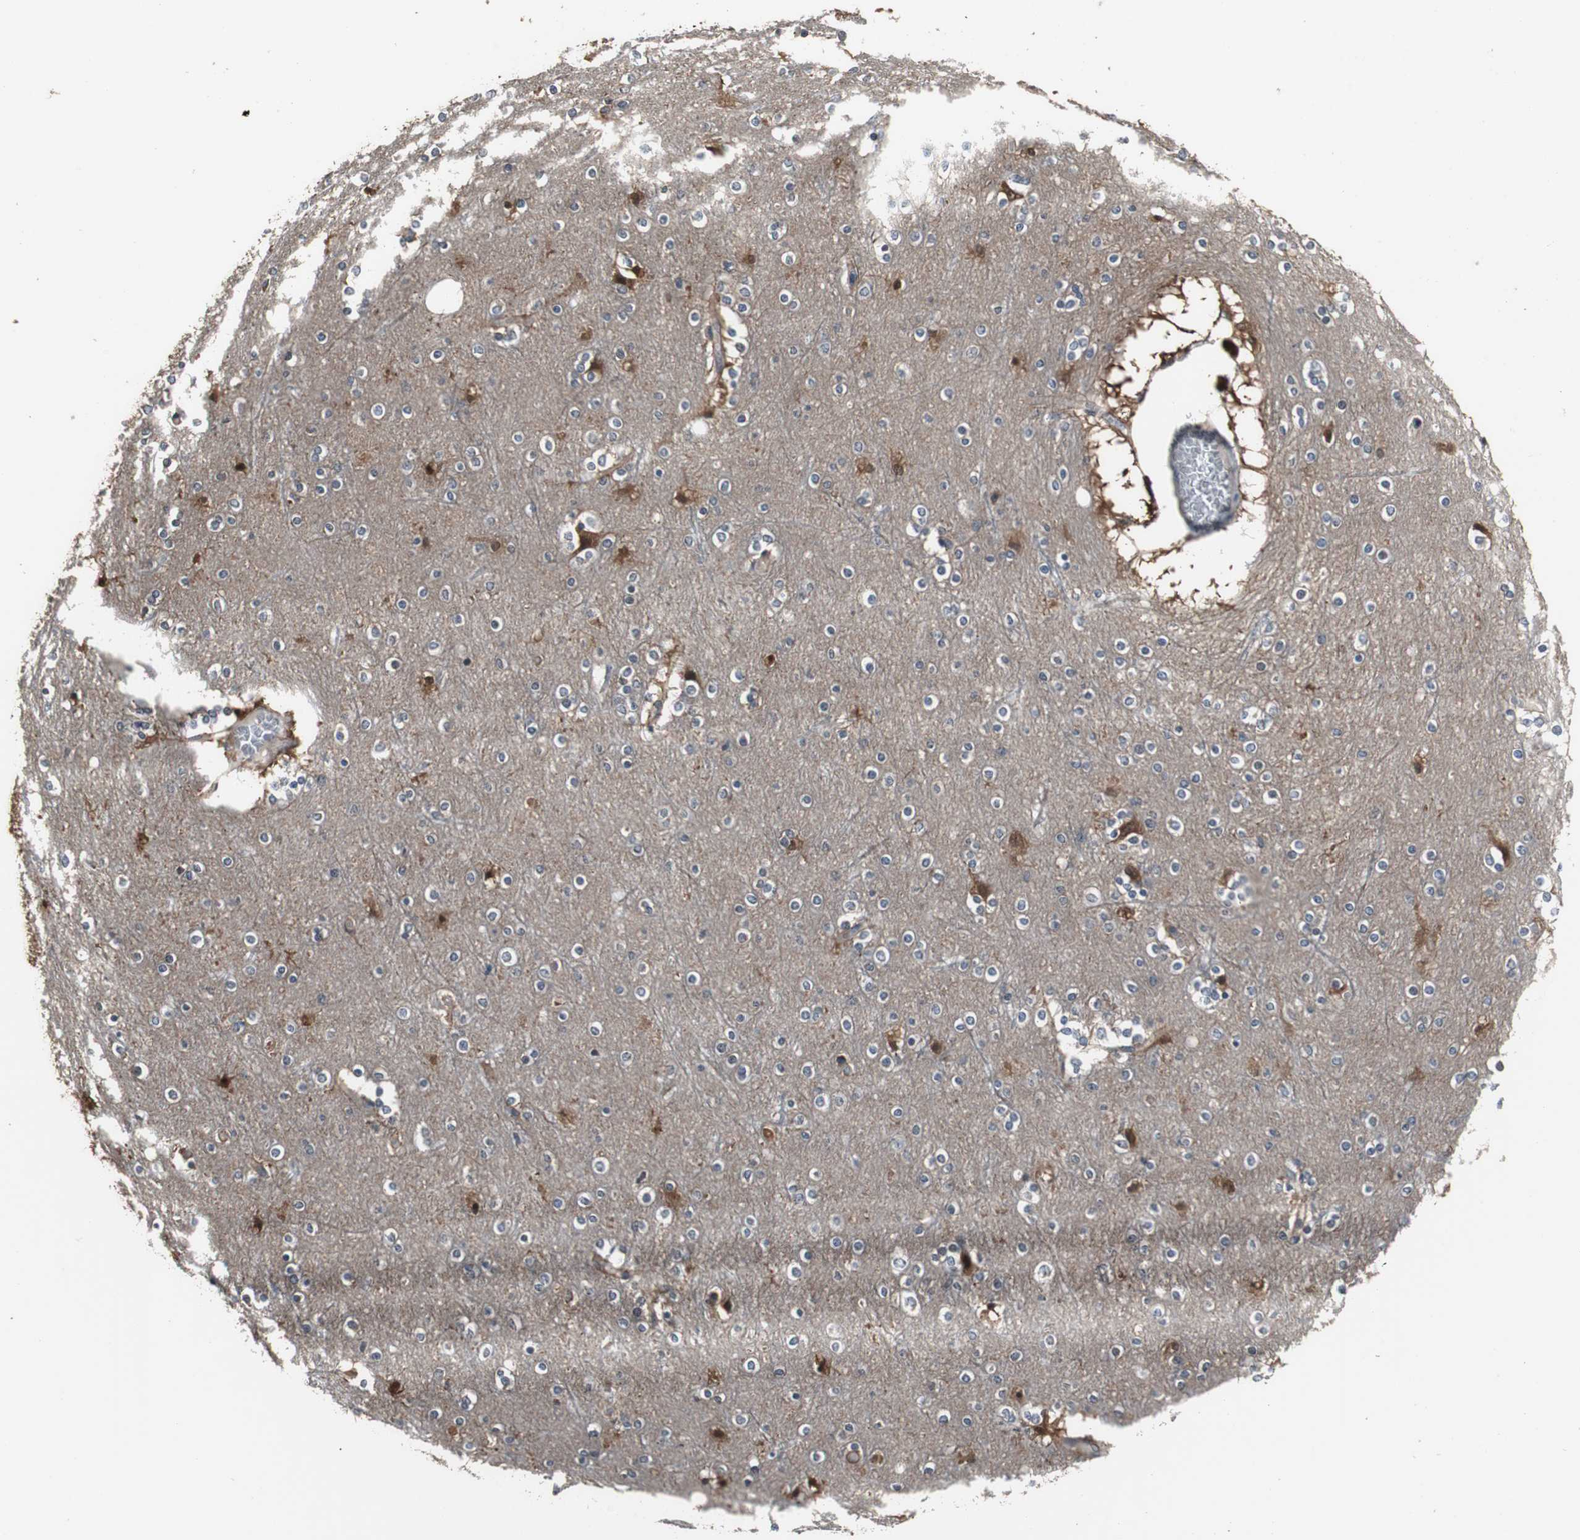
{"staining": {"intensity": "negative", "quantity": "none", "location": "none"}, "tissue": "cerebral cortex", "cell_type": "Endothelial cells", "image_type": "normal", "snomed": [{"axis": "morphology", "description": "Normal tissue, NOS"}, {"axis": "topography", "description": "Cerebral cortex"}], "caption": "Image shows no significant protein expression in endothelial cells of normal cerebral cortex.", "gene": "ZSCAN22", "patient": {"sex": "female", "age": 54}}